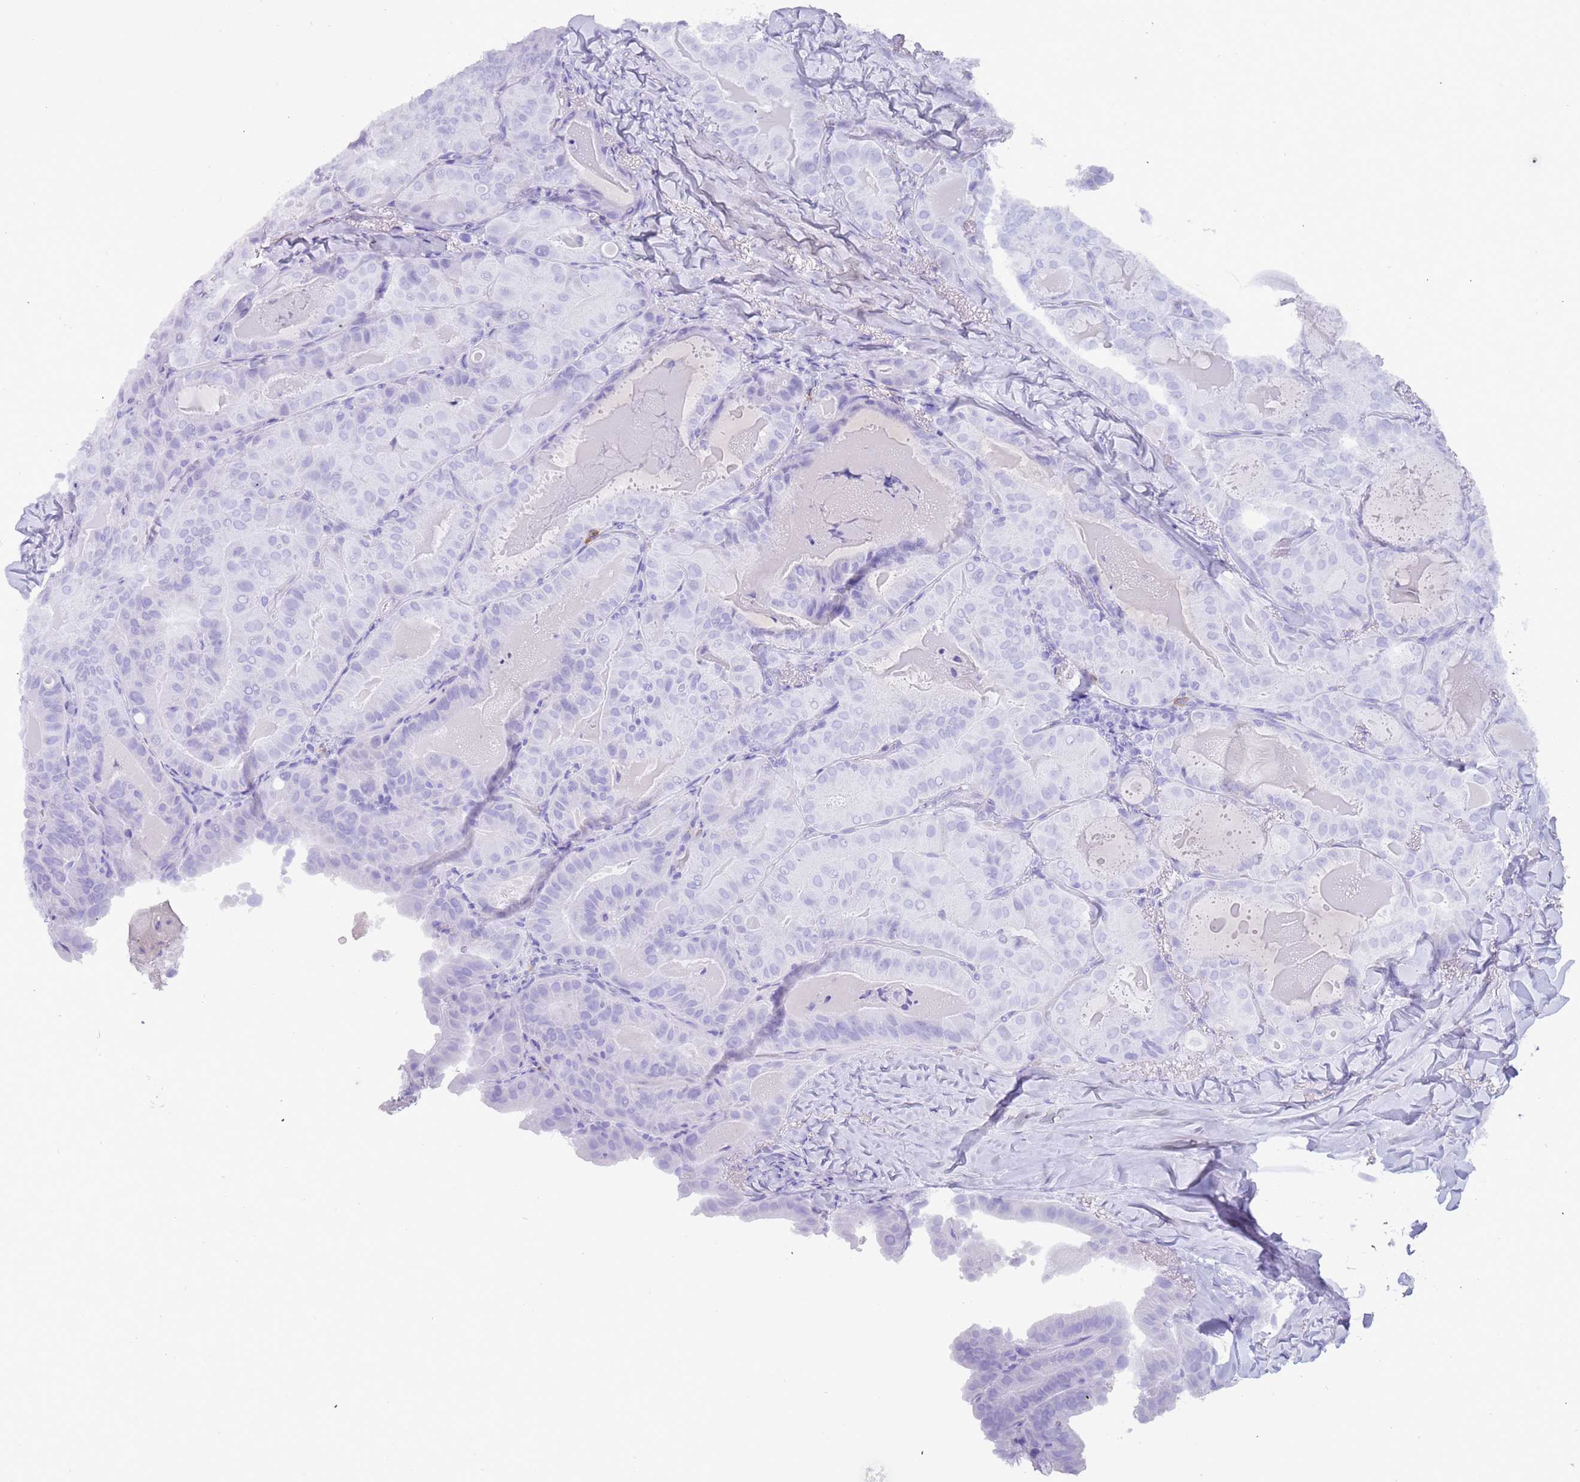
{"staining": {"intensity": "negative", "quantity": "none", "location": "none"}, "tissue": "thyroid cancer", "cell_type": "Tumor cells", "image_type": "cancer", "snomed": [{"axis": "morphology", "description": "Papillary adenocarcinoma, NOS"}, {"axis": "topography", "description": "Thyroid gland"}], "caption": "IHC of papillary adenocarcinoma (thyroid) reveals no expression in tumor cells. (Brightfield microscopy of DAB (3,3'-diaminobenzidine) immunohistochemistry at high magnification).", "gene": "MYADML2", "patient": {"sex": "female", "age": 68}}